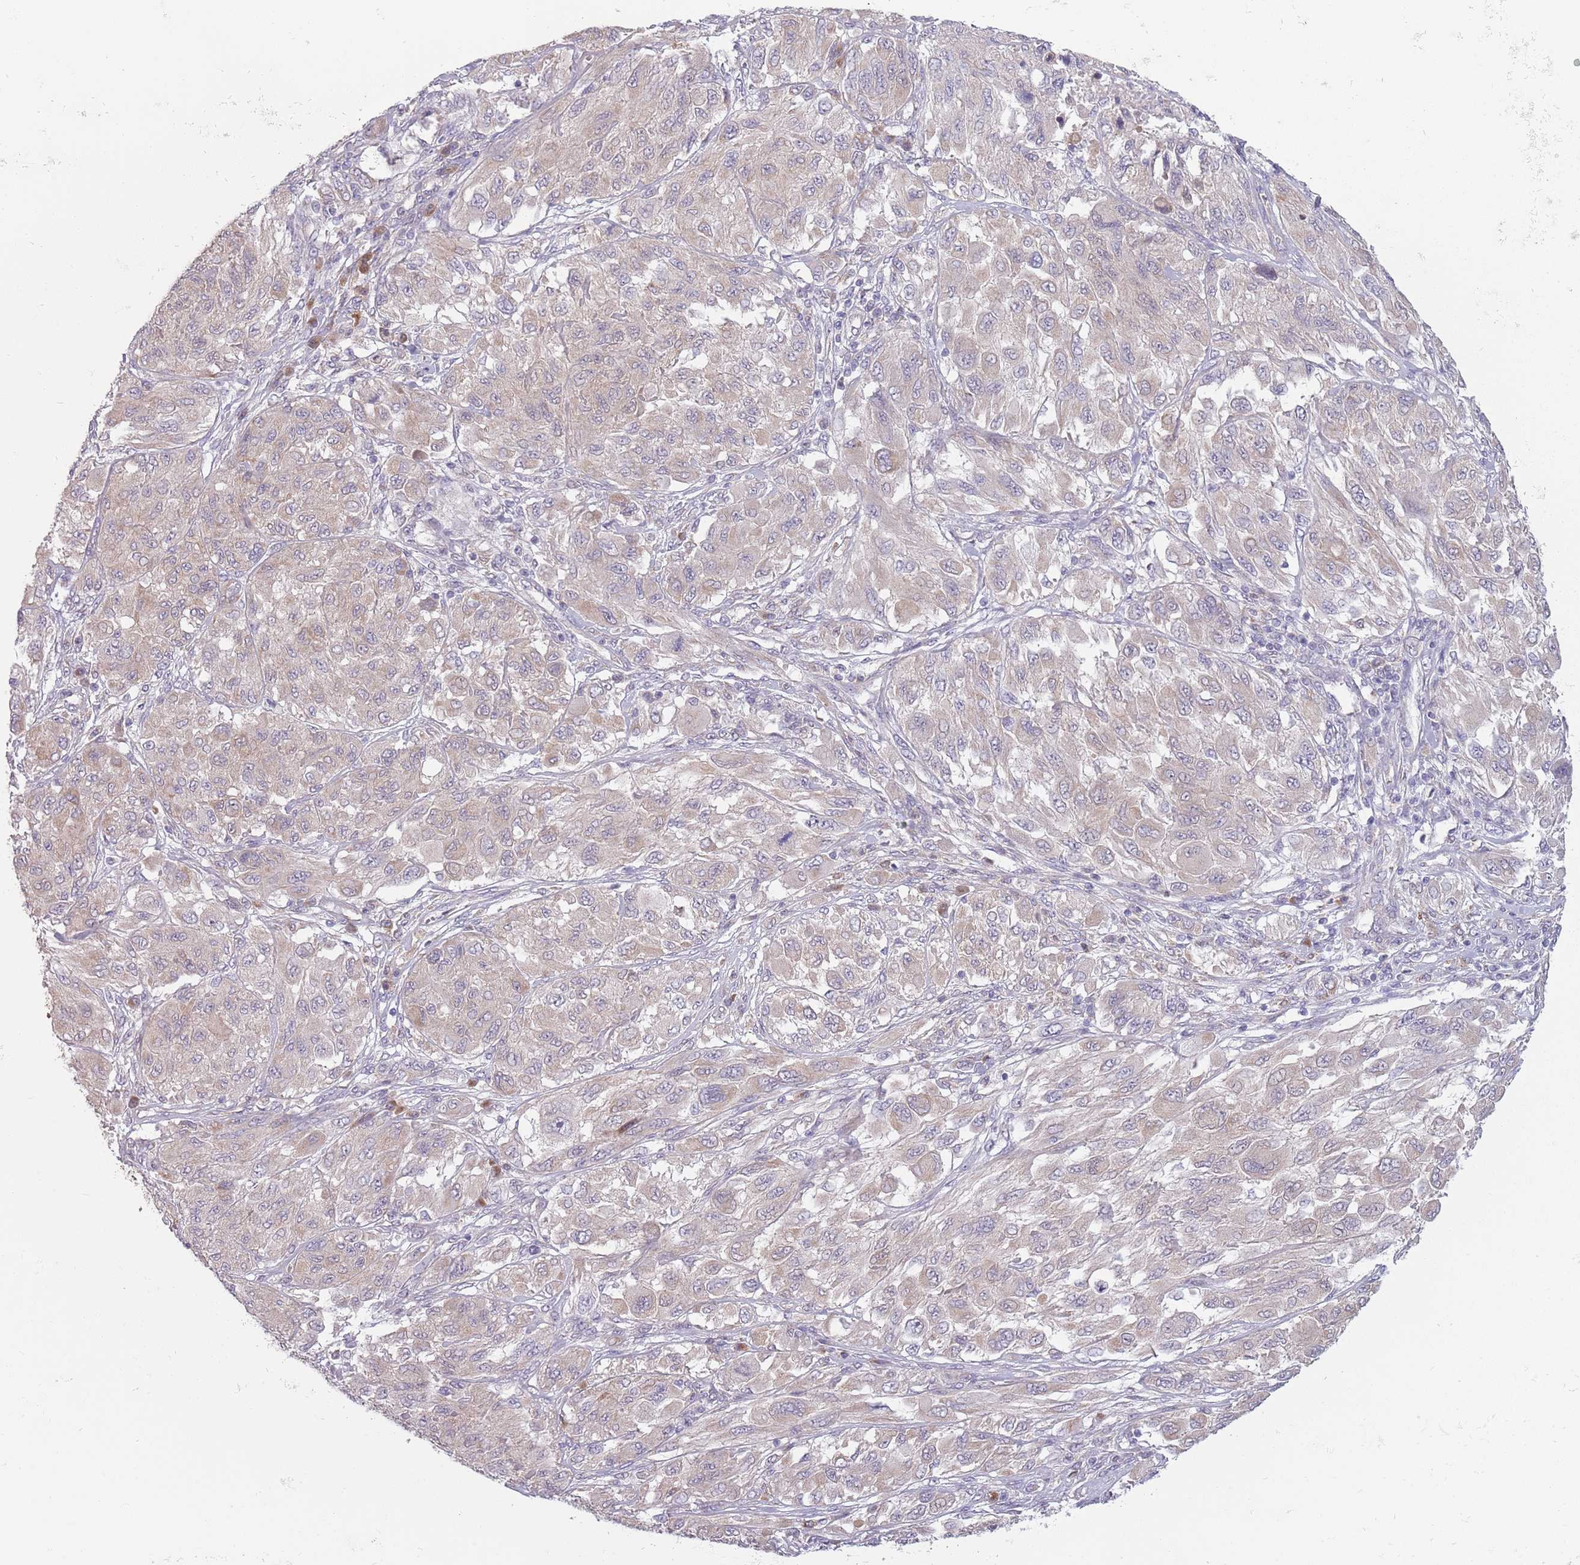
{"staining": {"intensity": "weak", "quantity": "<25%", "location": "cytoplasmic/membranous"}, "tissue": "melanoma", "cell_type": "Tumor cells", "image_type": "cancer", "snomed": [{"axis": "morphology", "description": "Malignant melanoma, NOS"}, {"axis": "topography", "description": "Skin"}], "caption": "Melanoma was stained to show a protein in brown. There is no significant positivity in tumor cells.", "gene": "COQ5", "patient": {"sex": "female", "age": 91}}